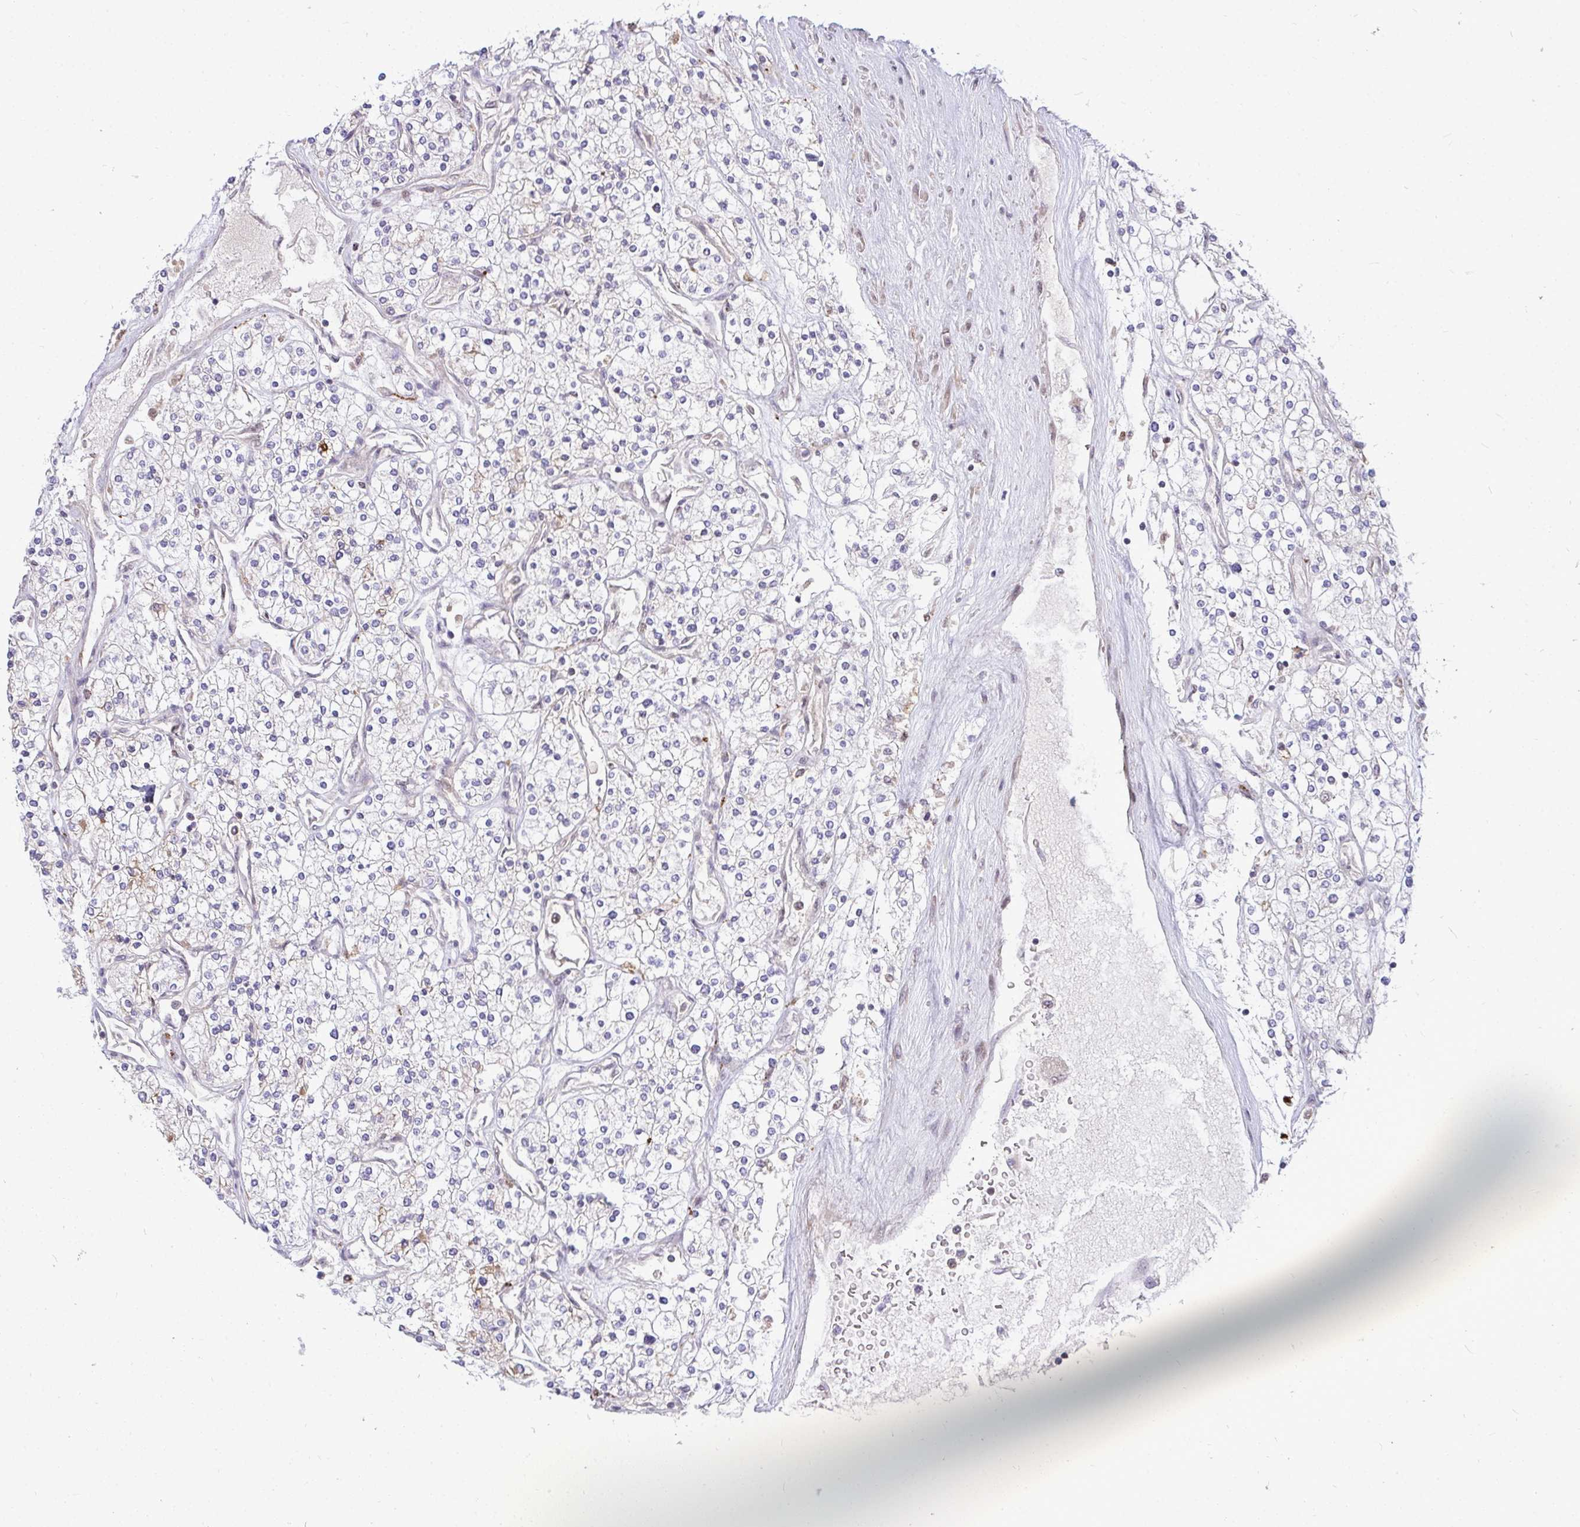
{"staining": {"intensity": "weak", "quantity": "<25%", "location": "cytoplasmic/membranous"}, "tissue": "renal cancer", "cell_type": "Tumor cells", "image_type": "cancer", "snomed": [{"axis": "morphology", "description": "Adenocarcinoma, NOS"}, {"axis": "topography", "description": "Kidney"}], "caption": "An image of renal cancer stained for a protein reveals no brown staining in tumor cells.", "gene": "TRIM44", "patient": {"sex": "male", "age": 80}}